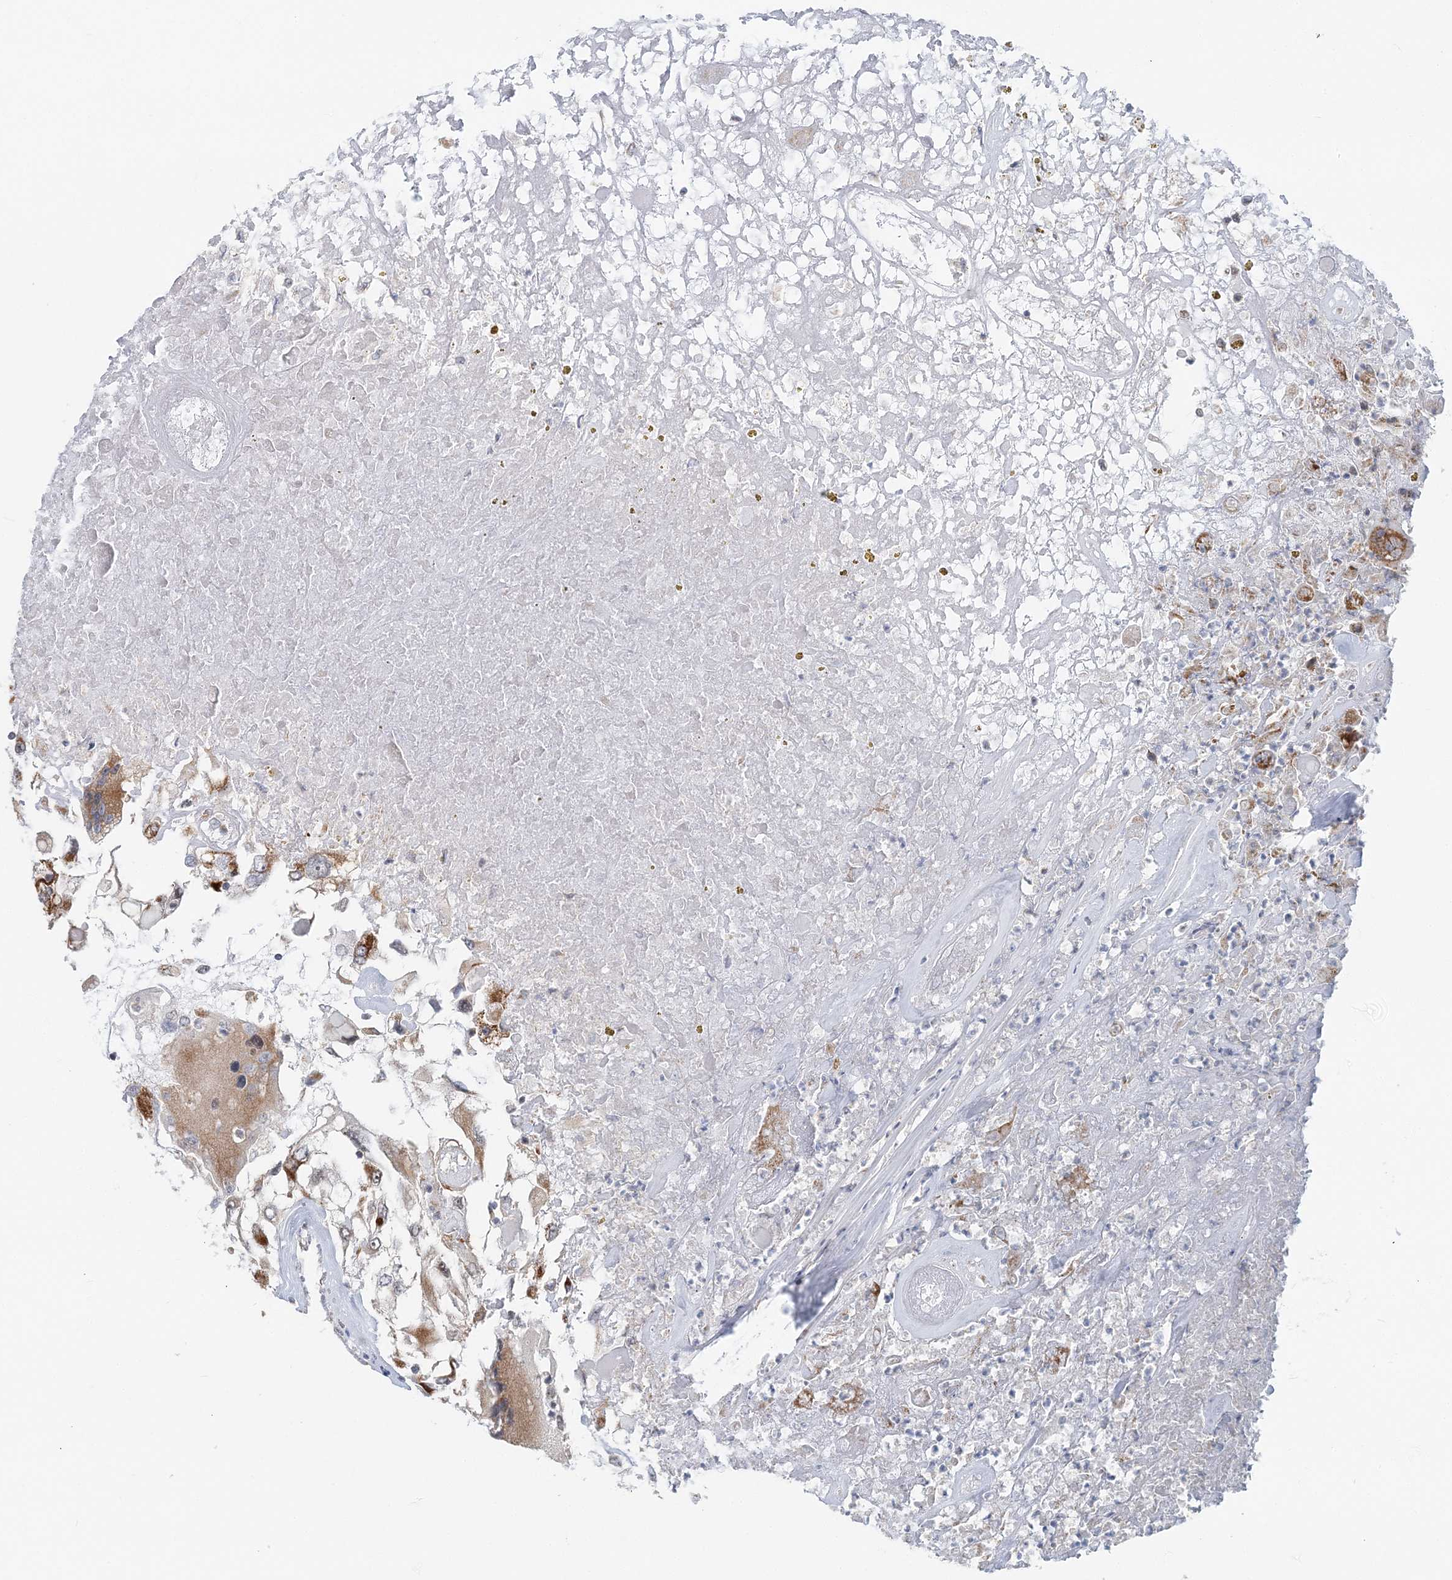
{"staining": {"intensity": "moderate", "quantity": "25%-75%", "location": "cytoplasmic/membranous"}, "tissue": "renal cancer", "cell_type": "Tumor cells", "image_type": "cancer", "snomed": [{"axis": "morphology", "description": "Adenocarcinoma, NOS"}, {"axis": "topography", "description": "Kidney"}], "caption": "The micrograph reveals staining of renal adenocarcinoma, revealing moderate cytoplasmic/membranous protein staining (brown color) within tumor cells.", "gene": "RNF150", "patient": {"sex": "female", "age": 52}}